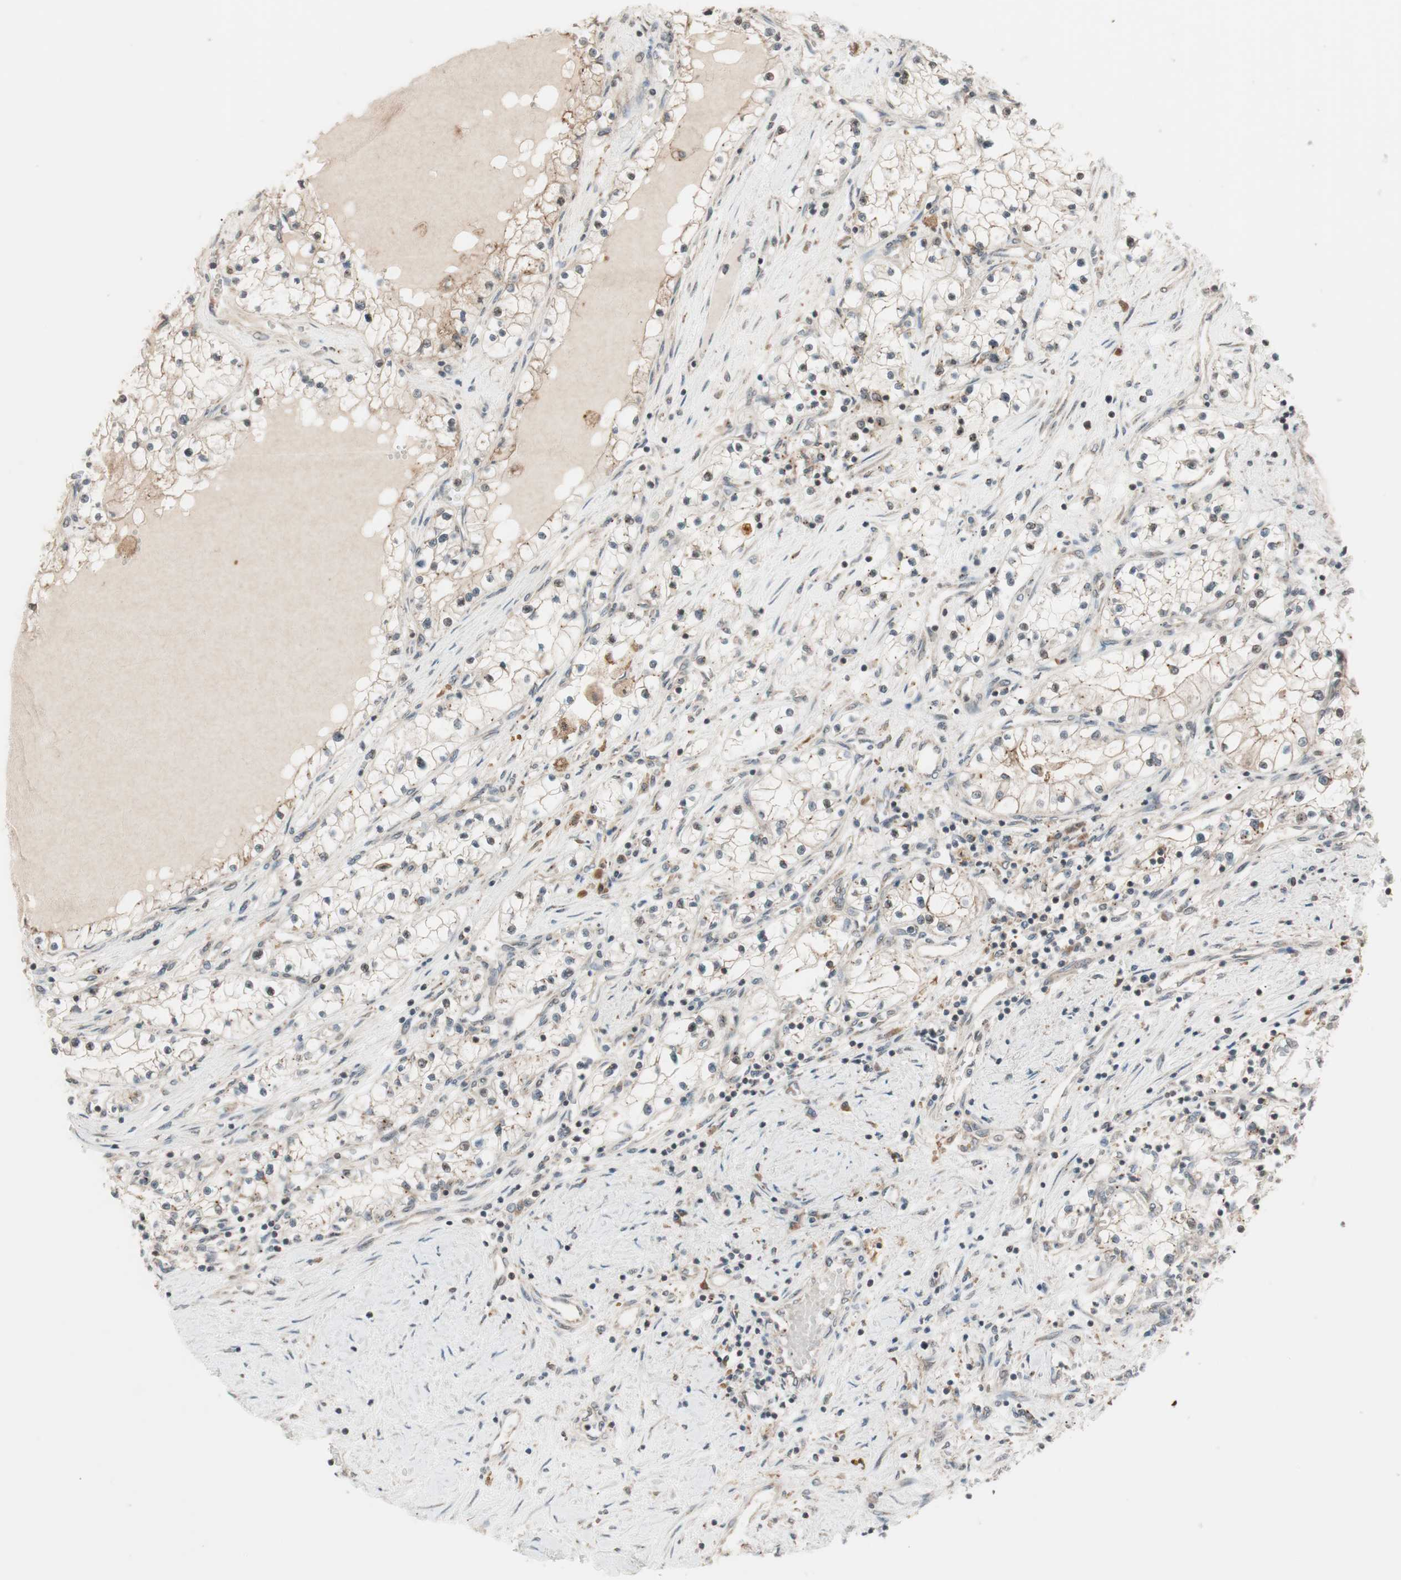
{"staining": {"intensity": "weak", "quantity": "25%-75%", "location": "cytoplasmic/membranous"}, "tissue": "renal cancer", "cell_type": "Tumor cells", "image_type": "cancer", "snomed": [{"axis": "morphology", "description": "Adenocarcinoma, NOS"}, {"axis": "topography", "description": "Kidney"}], "caption": "The image shows a brown stain indicating the presence of a protein in the cytoplasmic/membranous of tumor cells in renal adenocarcinoma. (DAB (3,3'-diaminobenzidine) = brown stain, brightfield microscopy at high magnification).", "gene": "FBXO5", "patient": {"sex": "male", "age": 68}}